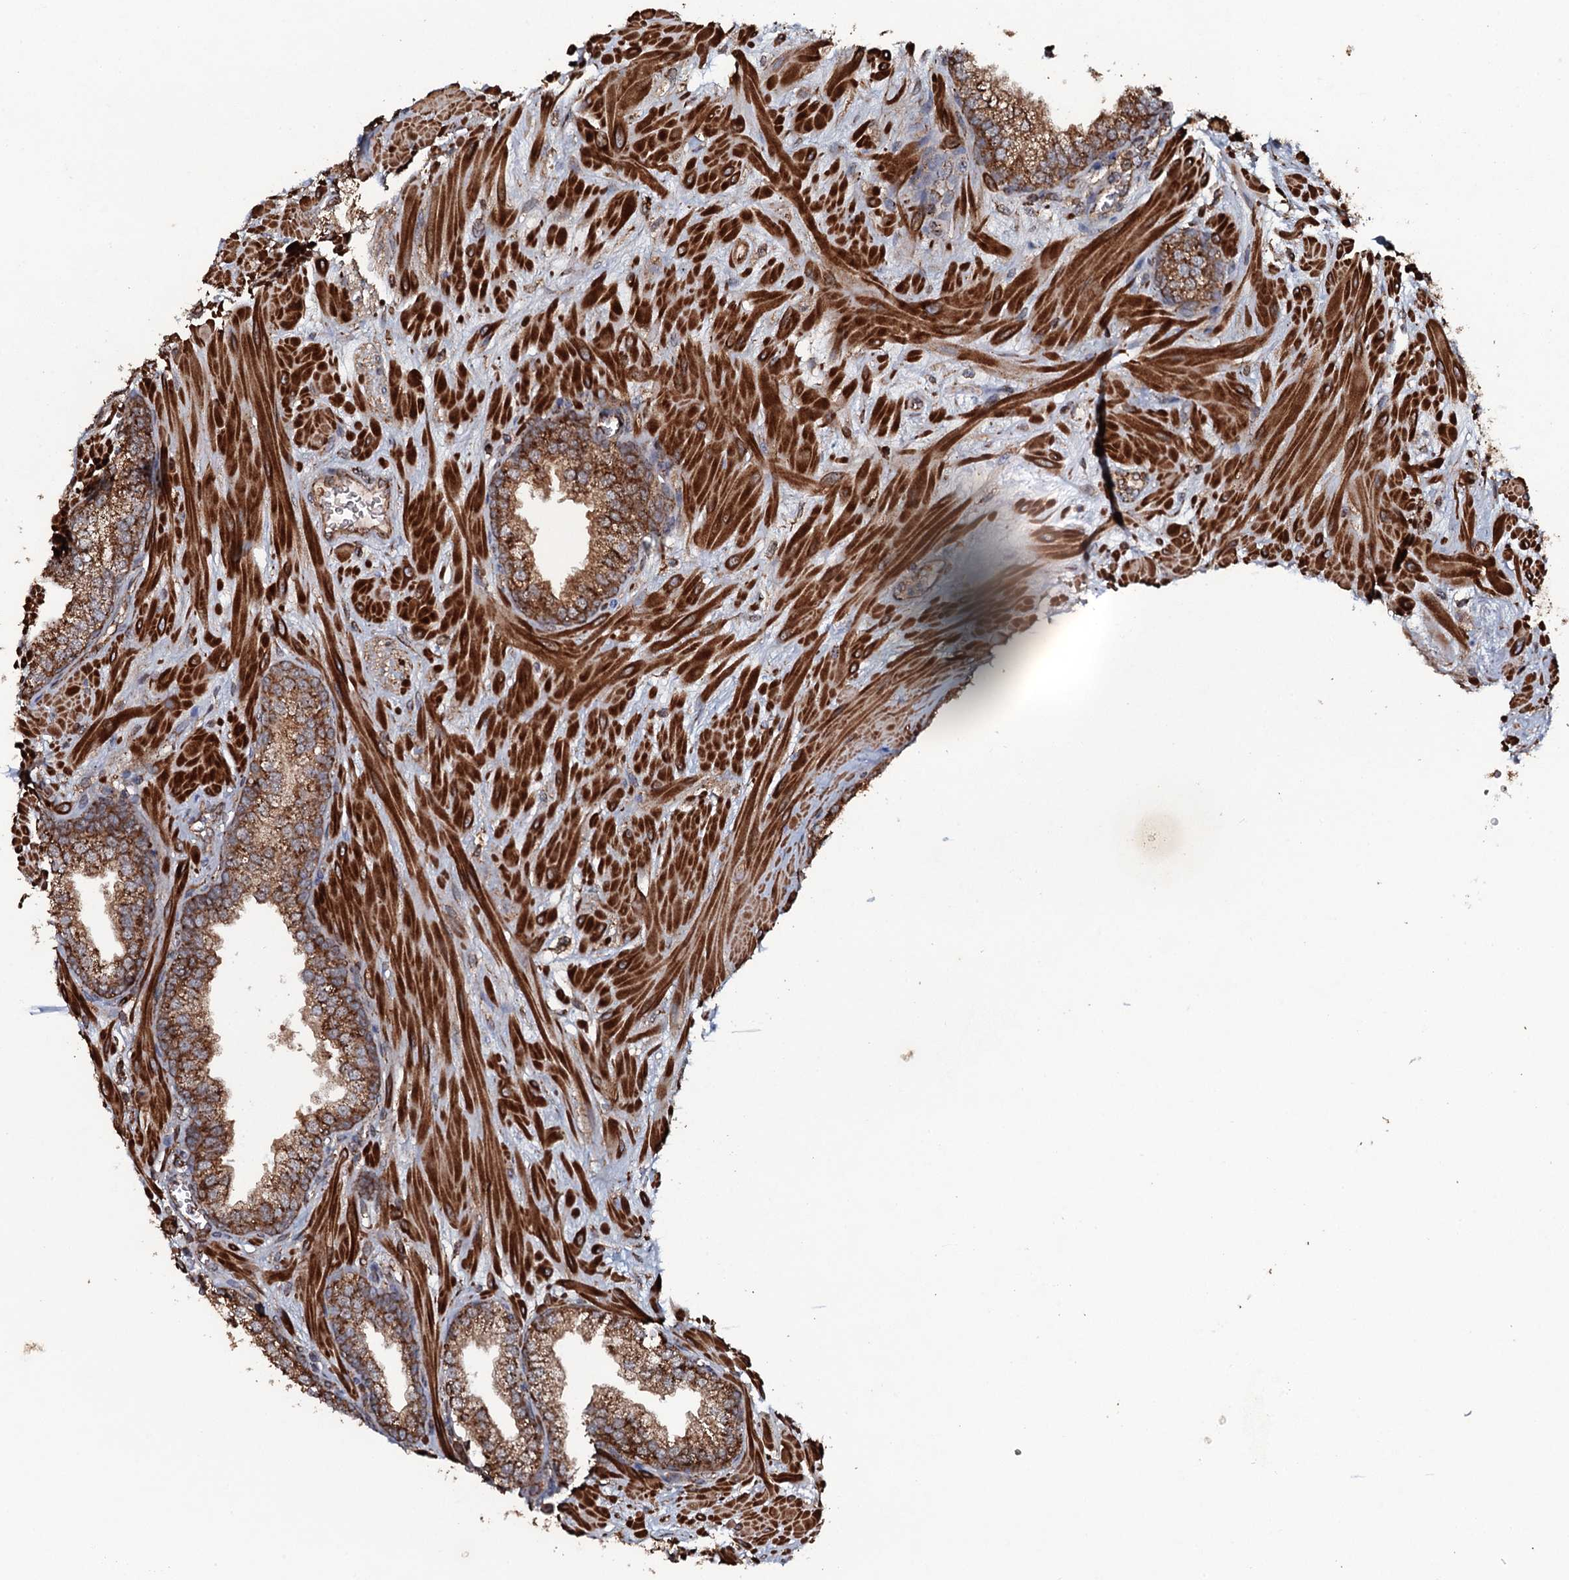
{"staining": {"intensity": "strong", "quantity": ">75%", "location": "cytoplasmic/membranous"}, "tissue": "prostate", "cell_type": "Glandular cells", "image_type": "normal", "snomed": [{"axis": "morphology", "description": "Normal tissue, NOS"}, {"axis": "topography", "description": "Prostate"}], "caption": "IHC staining of benign prostate, which exhibits high levels of strong cytoplasmic/membranous staining in approximately >75% of glandular cells indicating strong cytoplasmic/membranous protein staining. The staining was performed using DAB (3,3'-diaminobenzidine) (brown) for protein detection and nuclei were counterstained in hematoxylin (blue).", "gene": "VWA8", "patient": {"sex": "male", "age": 60}}